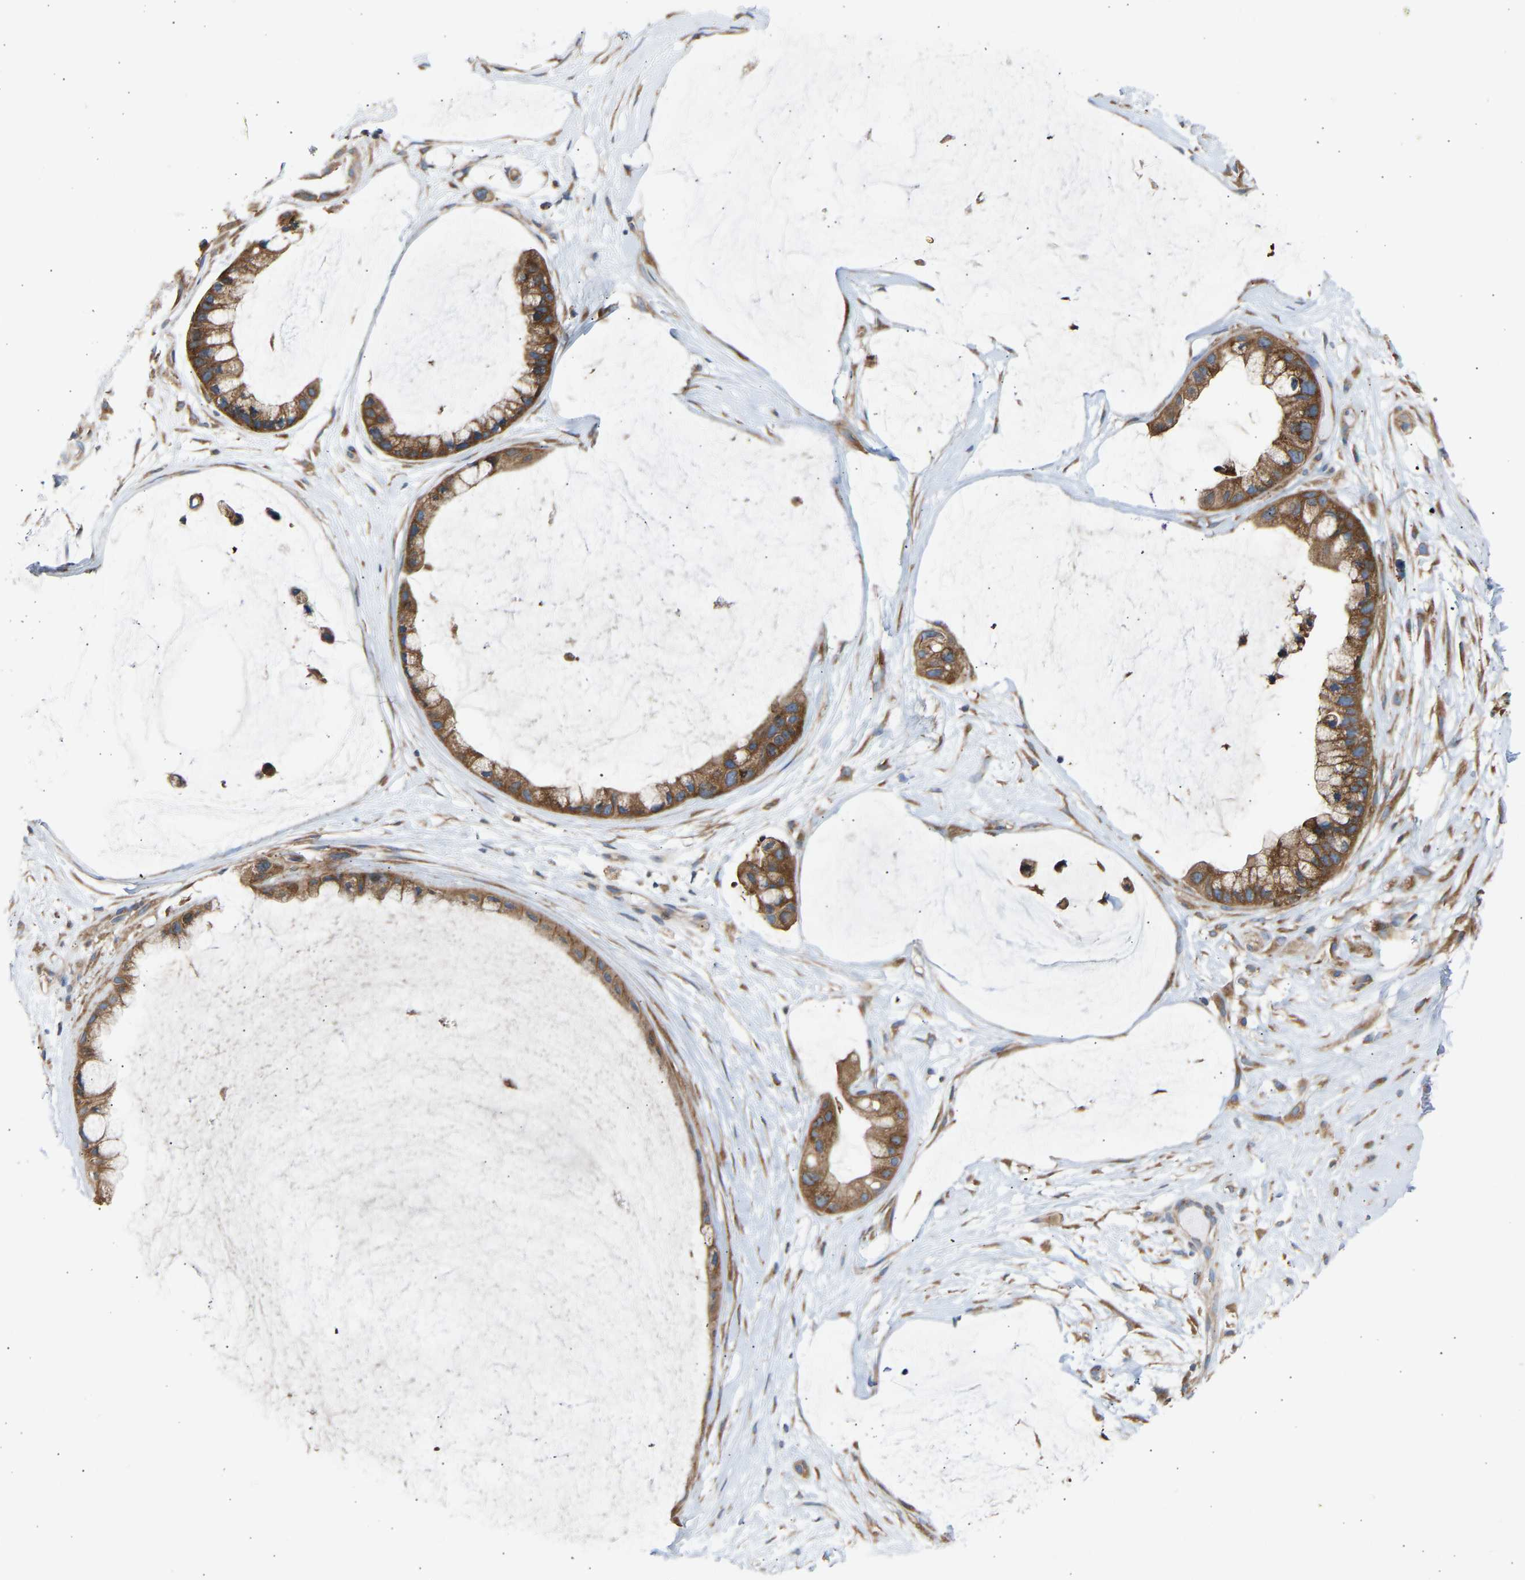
{"staining": {"intensity": "moderate", "quantity": ">75%", "location": "cytoplasmic/membranous"}, "tissue": "ovarian cancer", "cell_type": "Tumor cells", "image_type": "cancer", "snomed": [{"axis": "morphology", "description": "Cystadenocarcinoma, mucinous, NOS"}, {"axis": "topography", "description": "Ovary"}], "caption": "Ovarian cancer tissue shows moderate cytoplasmic/membranous positivity in approximately >75% of tumor cells, visualized by immunohistochemistry.", "gene": "GCN1", "patient": {"sex": "female", "age": 39}}